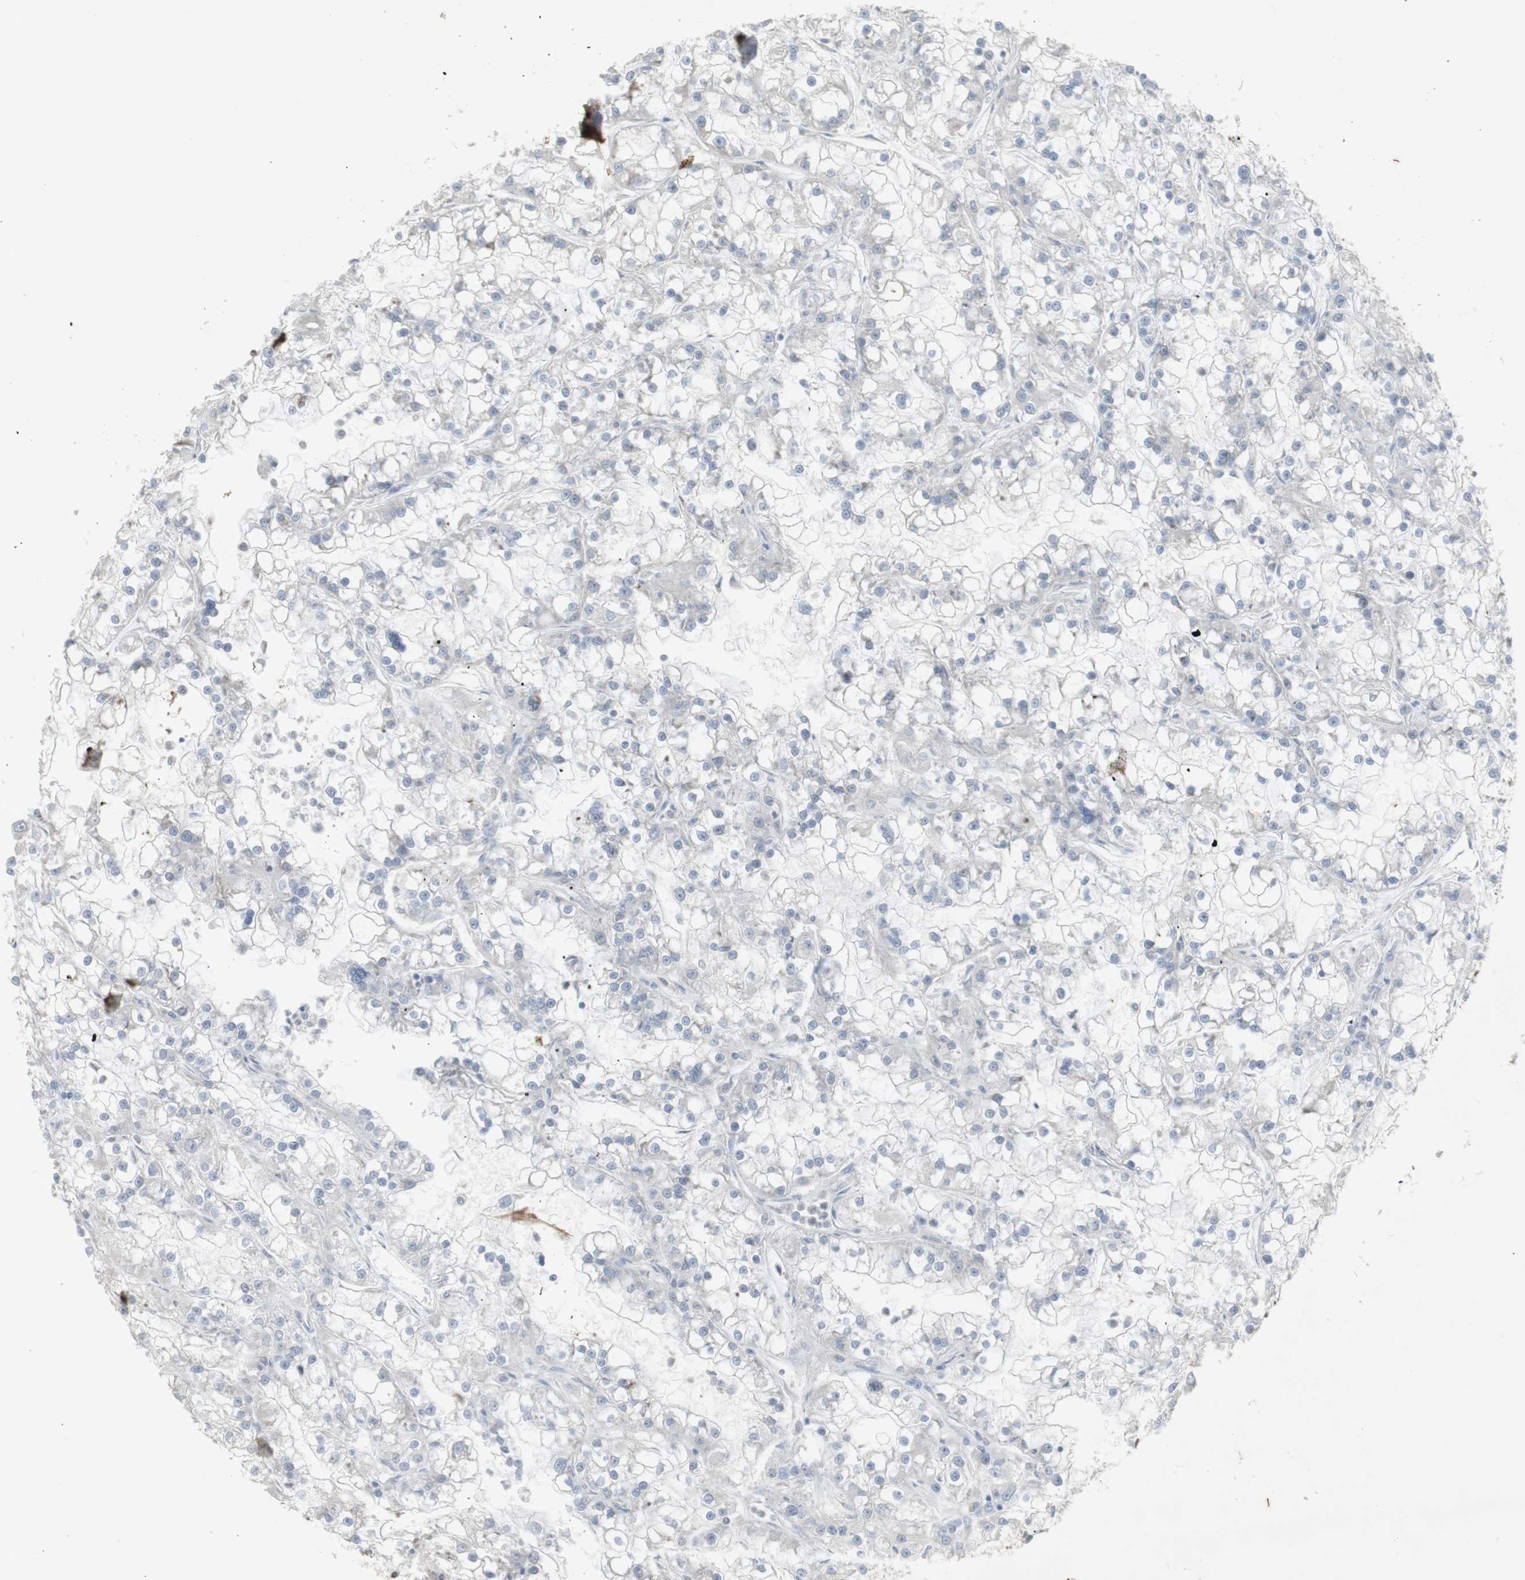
{"staining": {"intensity": "negative", "quantity": "none", "location": "none"}, "tissue": "renal cancer", "cell_type": "Tumor cells", "image_type": "cancer", "snomed": [{"axis": "morphology", "description": "Adenocarcinoma, NOS"}, {"axis": "topography", "description": "Kidney"}], "caption": "Immunohistochemical staining of renal adenocarcinoma reveals no significant staining in tumor cells.", "gene": "INS", "patient": {"sex": "female", "age": 52}}